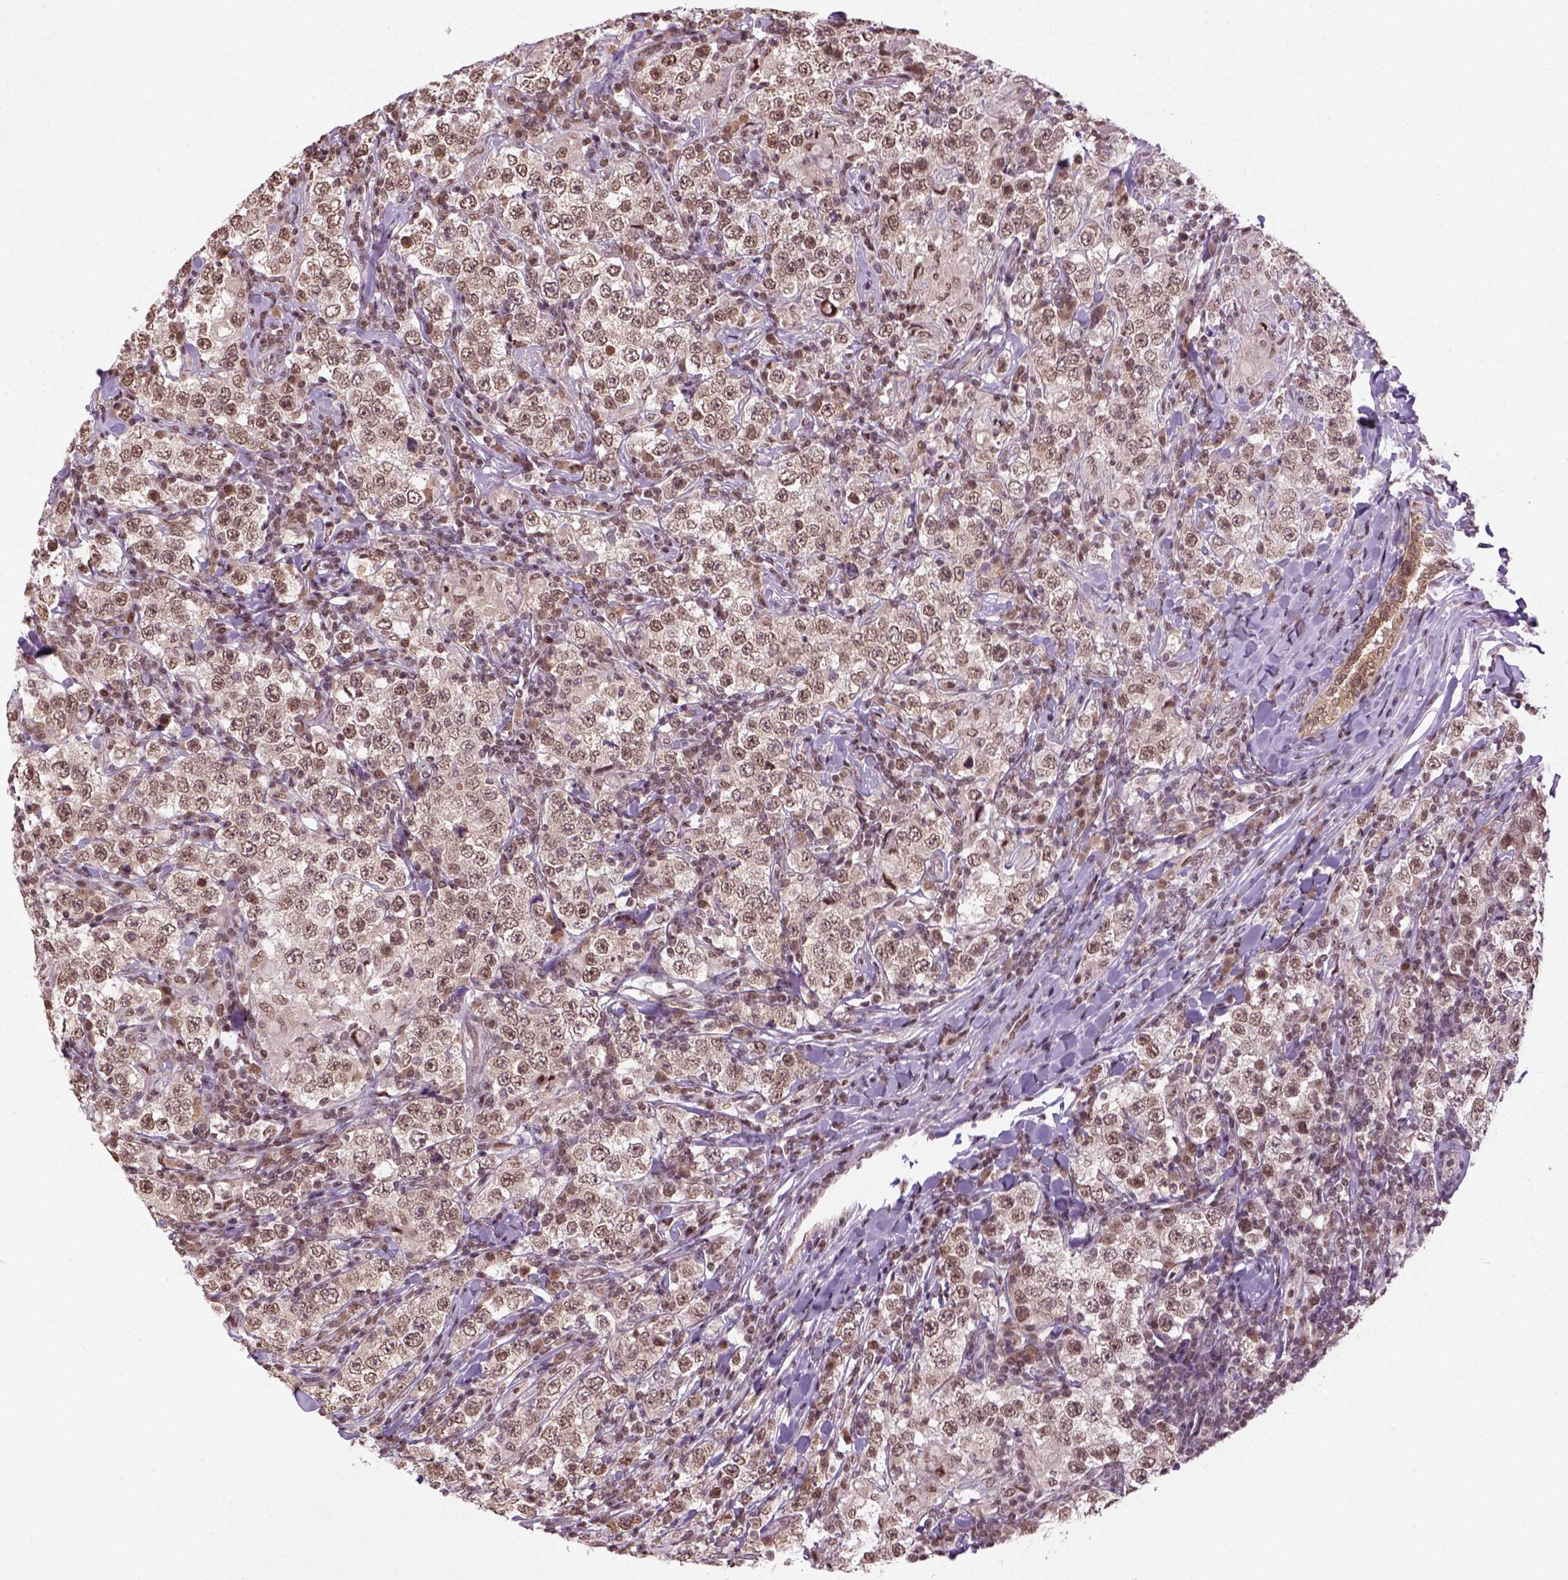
{"staining": {"intensity": "moderate", "quantity": ">75%", "location": "nuclear"}, "tissue": "testis cancer", "cell_type": "Tumor cells", "image_type": "cancer", "snomed": [{"axis": "morphology", "description": "Seminoma, NOS"}, {"axis": "morphology", "description": "Carcinoma, Embryonal, NOS"}, {"axis": "topography", "description": "Testis"}], "caption": "This image shows IHC staining of seminoma (testis), with medium moderate nuclear positivity in about >75% of tumor cells.", "gene": "GOT1", "patient": {"sex": "male", "age": 41}}